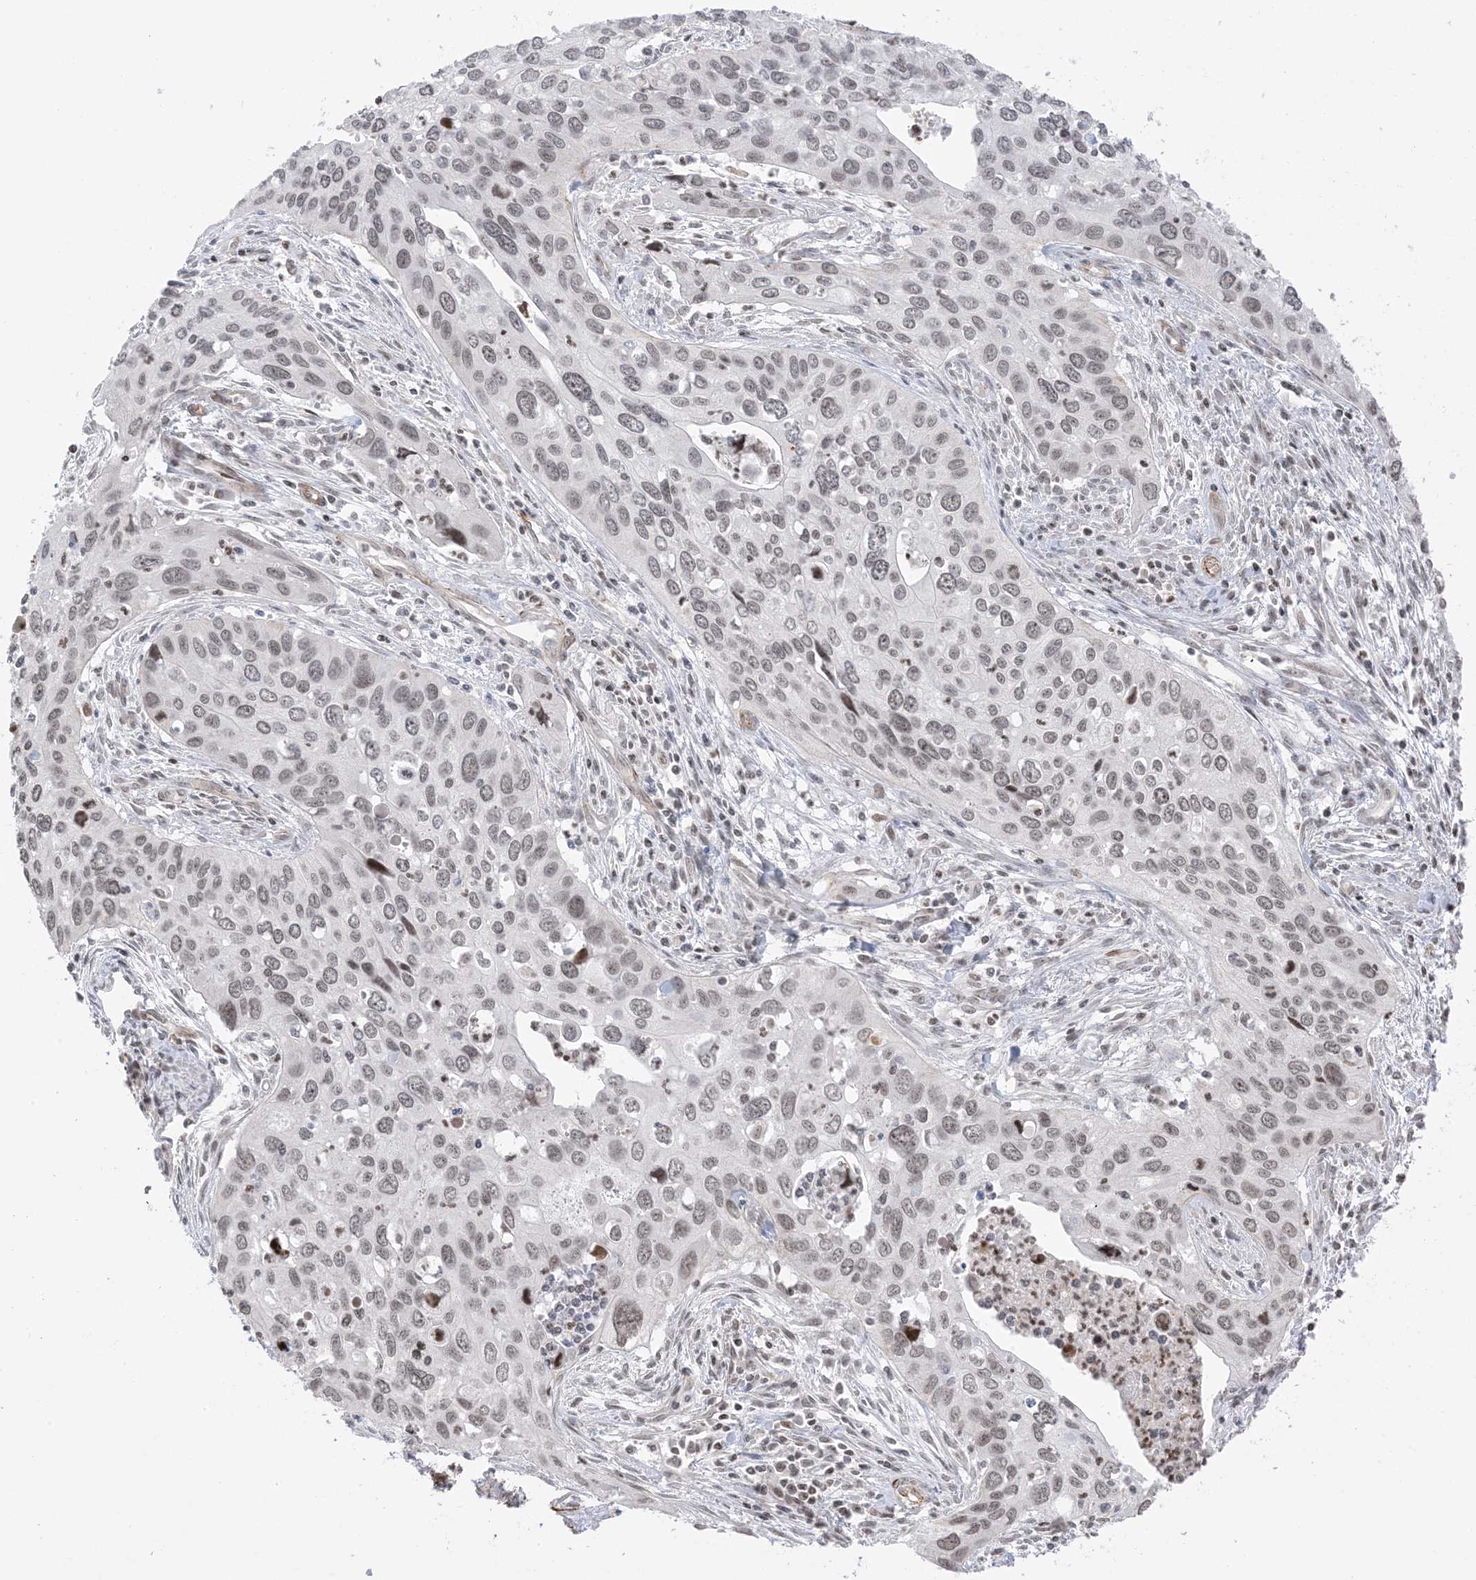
{"staining": {"intensity": "weak", "quantity": "25%-75%", "location": "nuclear"}, "tissue": "cervical cancer", "cell_type": "Tumor cells", "image_type": "cancer", "snomed": [{"axis": "morphology", "description": "Squamous cell carcinoma, NOS"}, {"axis": "topography", "description": "Cervix"}], "caption": "Tumor cells exhibit low levels of weak nuclear staining in about 25%-75% of cells in cervical cancer.", "gene": "METAP1D", "patient": {"sex": "female", "age": 55}}